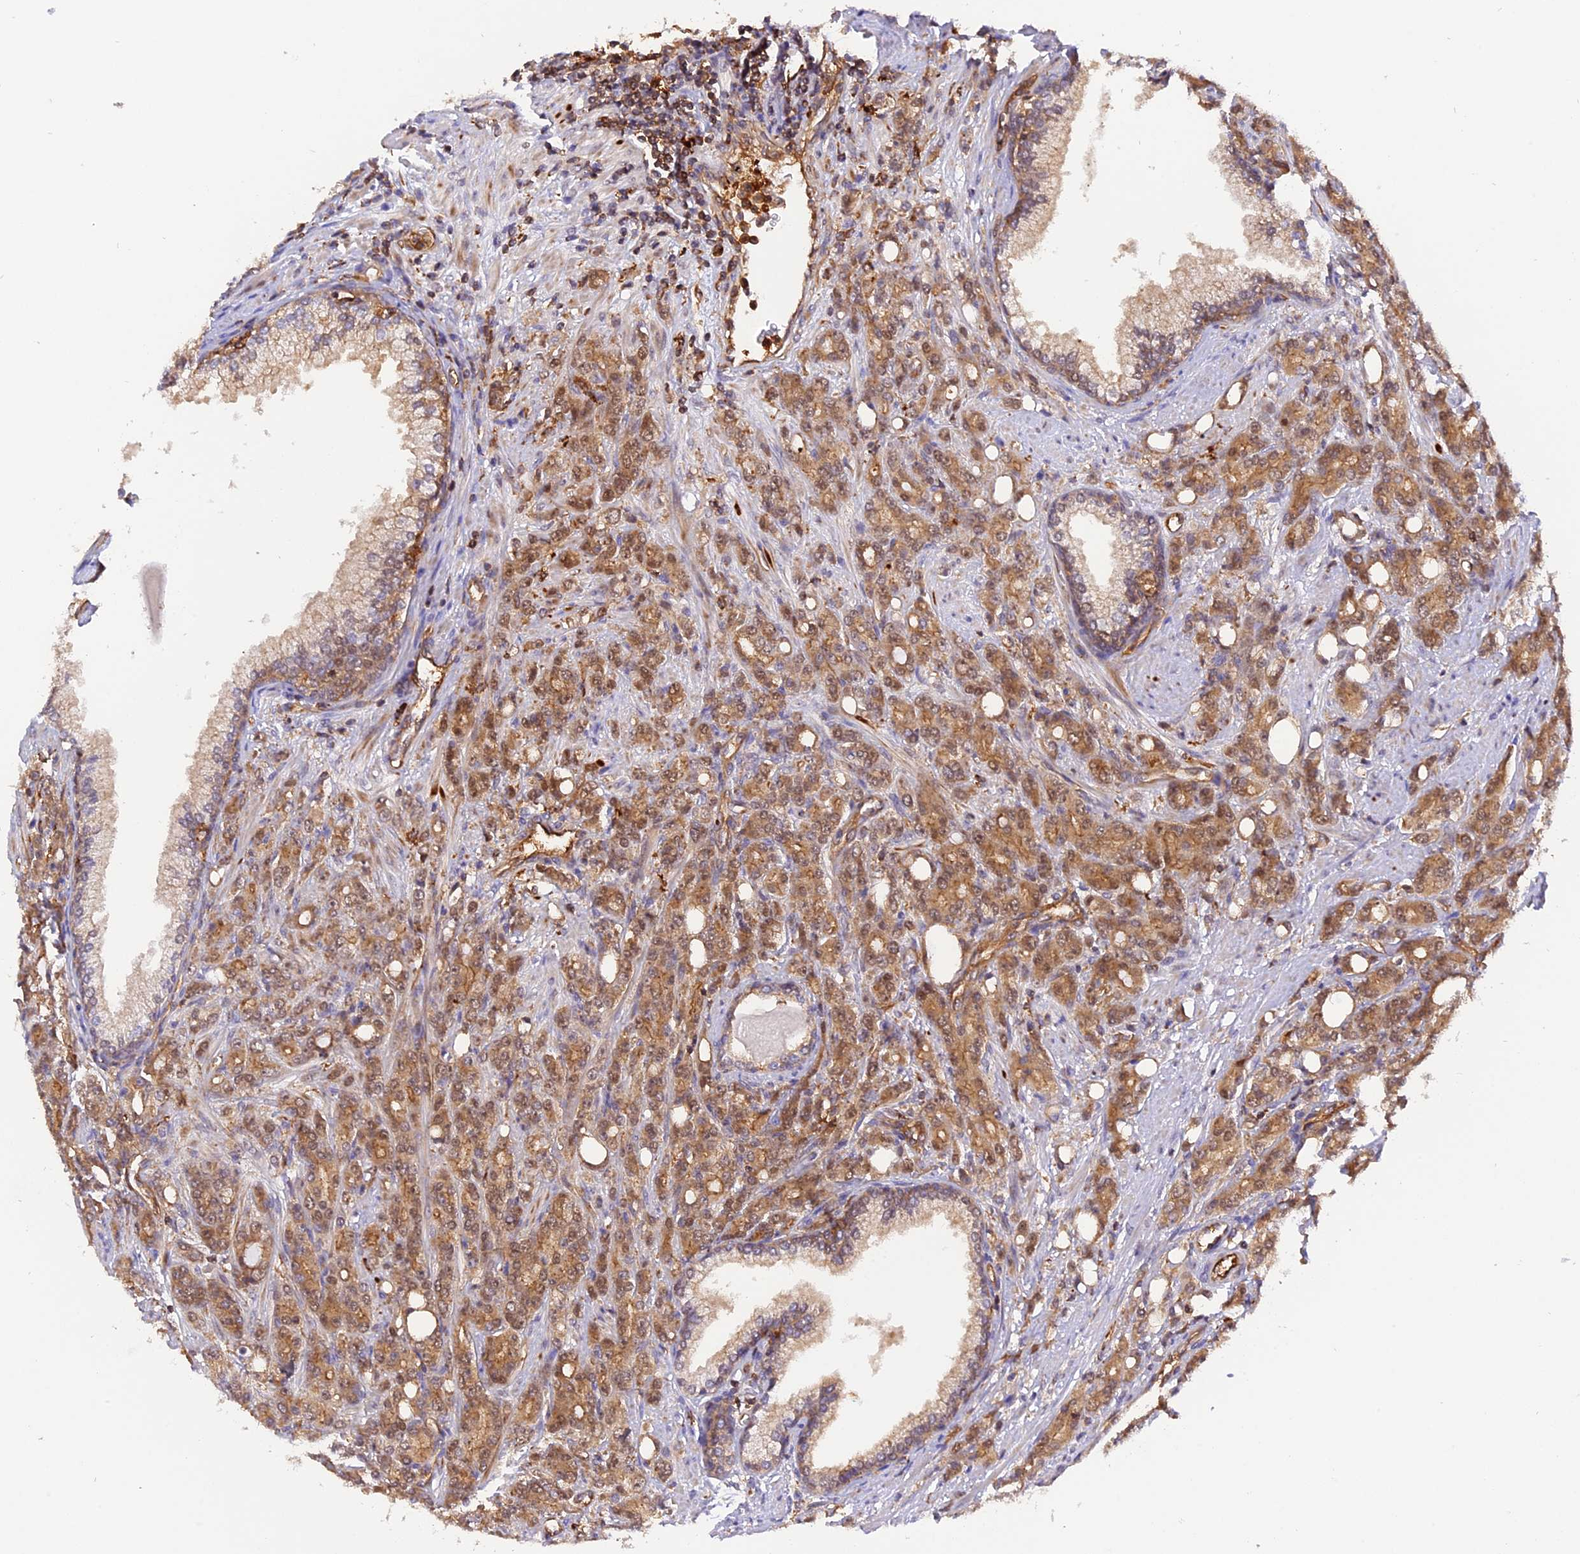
{"staining": {"intensity": "strong", "quantity": ">75%", "location": "cytoplasmic/membranous"}, "tissue": "prostate cancer", "cell_type": "Tumor cells", "image_type": "cancer", "snomed": [{"axis": "morphology", "description": "Adenocarcinoma, High grade"}, {"axis": "topography", "description": "Prostate"}], "caption": "Human adenocarcinoma (high-grade) (prostate) stained for a protein (brown) displays strong cytoplasmic/membranous positive positivity in approximately >75% of tumor cells.", "gene": "C5orf22", "patient": {"sex": "male", "age": 62}}